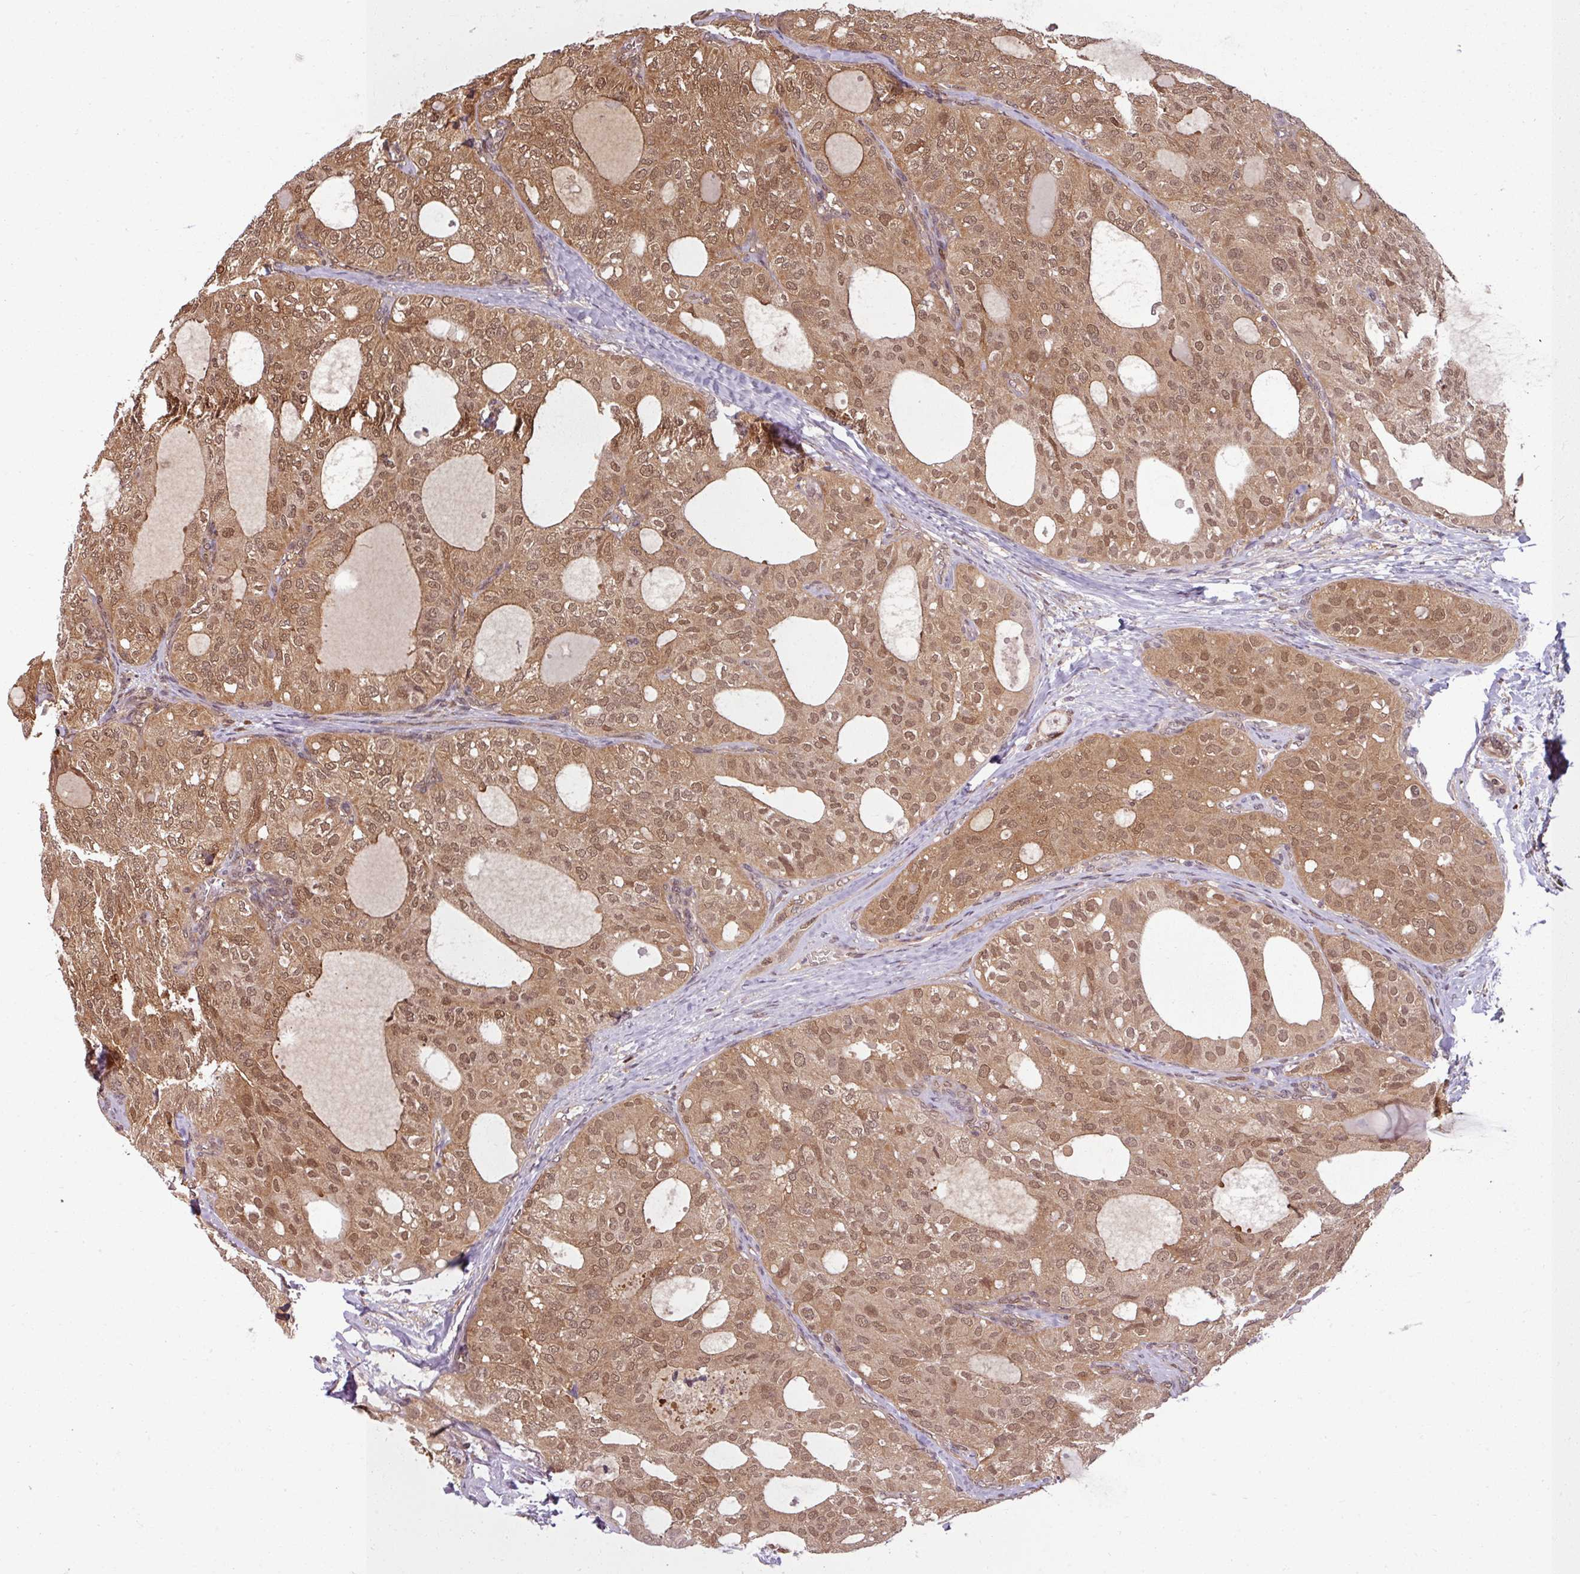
{"staining": {"intensity": "moderate", "quantity": ">75%", "location": "cytoplasmic/membranous,nuclear"}, "tissue": "thyroid cancer", "cell_type": "Tumor cells", "image_type": "cancer", "snomed": [{"axis": "morphology", "description": "Follicular adenoma carcinoma, NOS"}, {"axis": "topography", "description": "Thyroid gland"}], "caption": "Thyroid cancer (follicular adenoma carcinoma) was stained to show a protein in brown. There is medium levels of moderate cytoplasmic/membranous and nuclear staining in about >75% of tumor cells.", "gene": "KCTD11", "patient": {"sex": "male", "age": 75}}